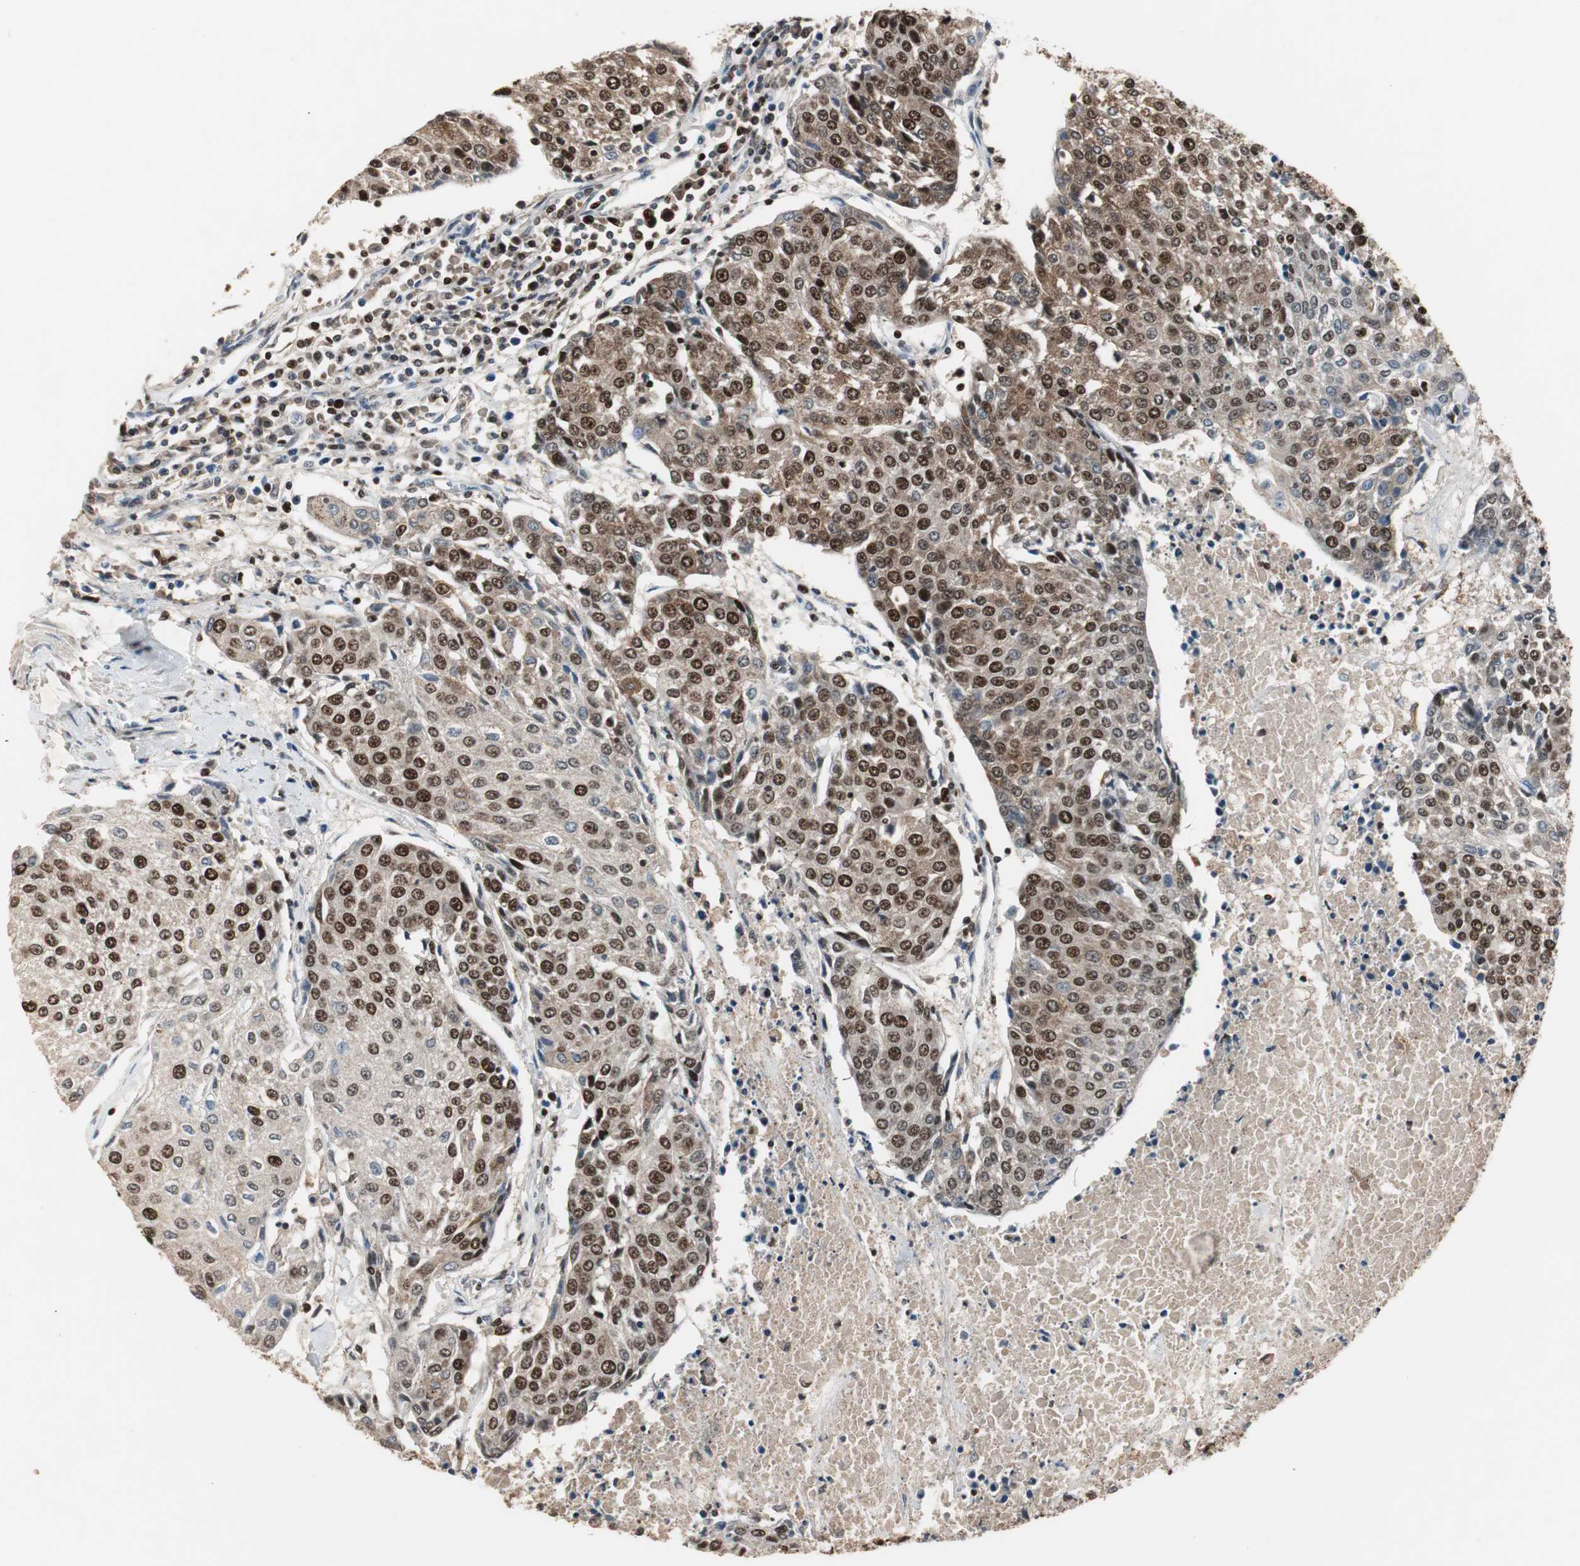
{"staining": {"intensity": "strong", "quantity": "25%-75%", "location": "nuclear"}, "tissue": "urothelial cancer", "cell_type": "Tumor cells", "image_type": "cancer", "snomed": [{"axis": "morphology", "description": "Urothelial carcinoma, High grade"}, {"axis": "topography", "description": "Urinary bladder"}], "caption": "Urothelial carcinoma (high-grade) stained for a protein exhibits strong nuclear positivity in tumor cells.", "gene": "FEN1", "patient": {"sex": "female", "age": 85}}